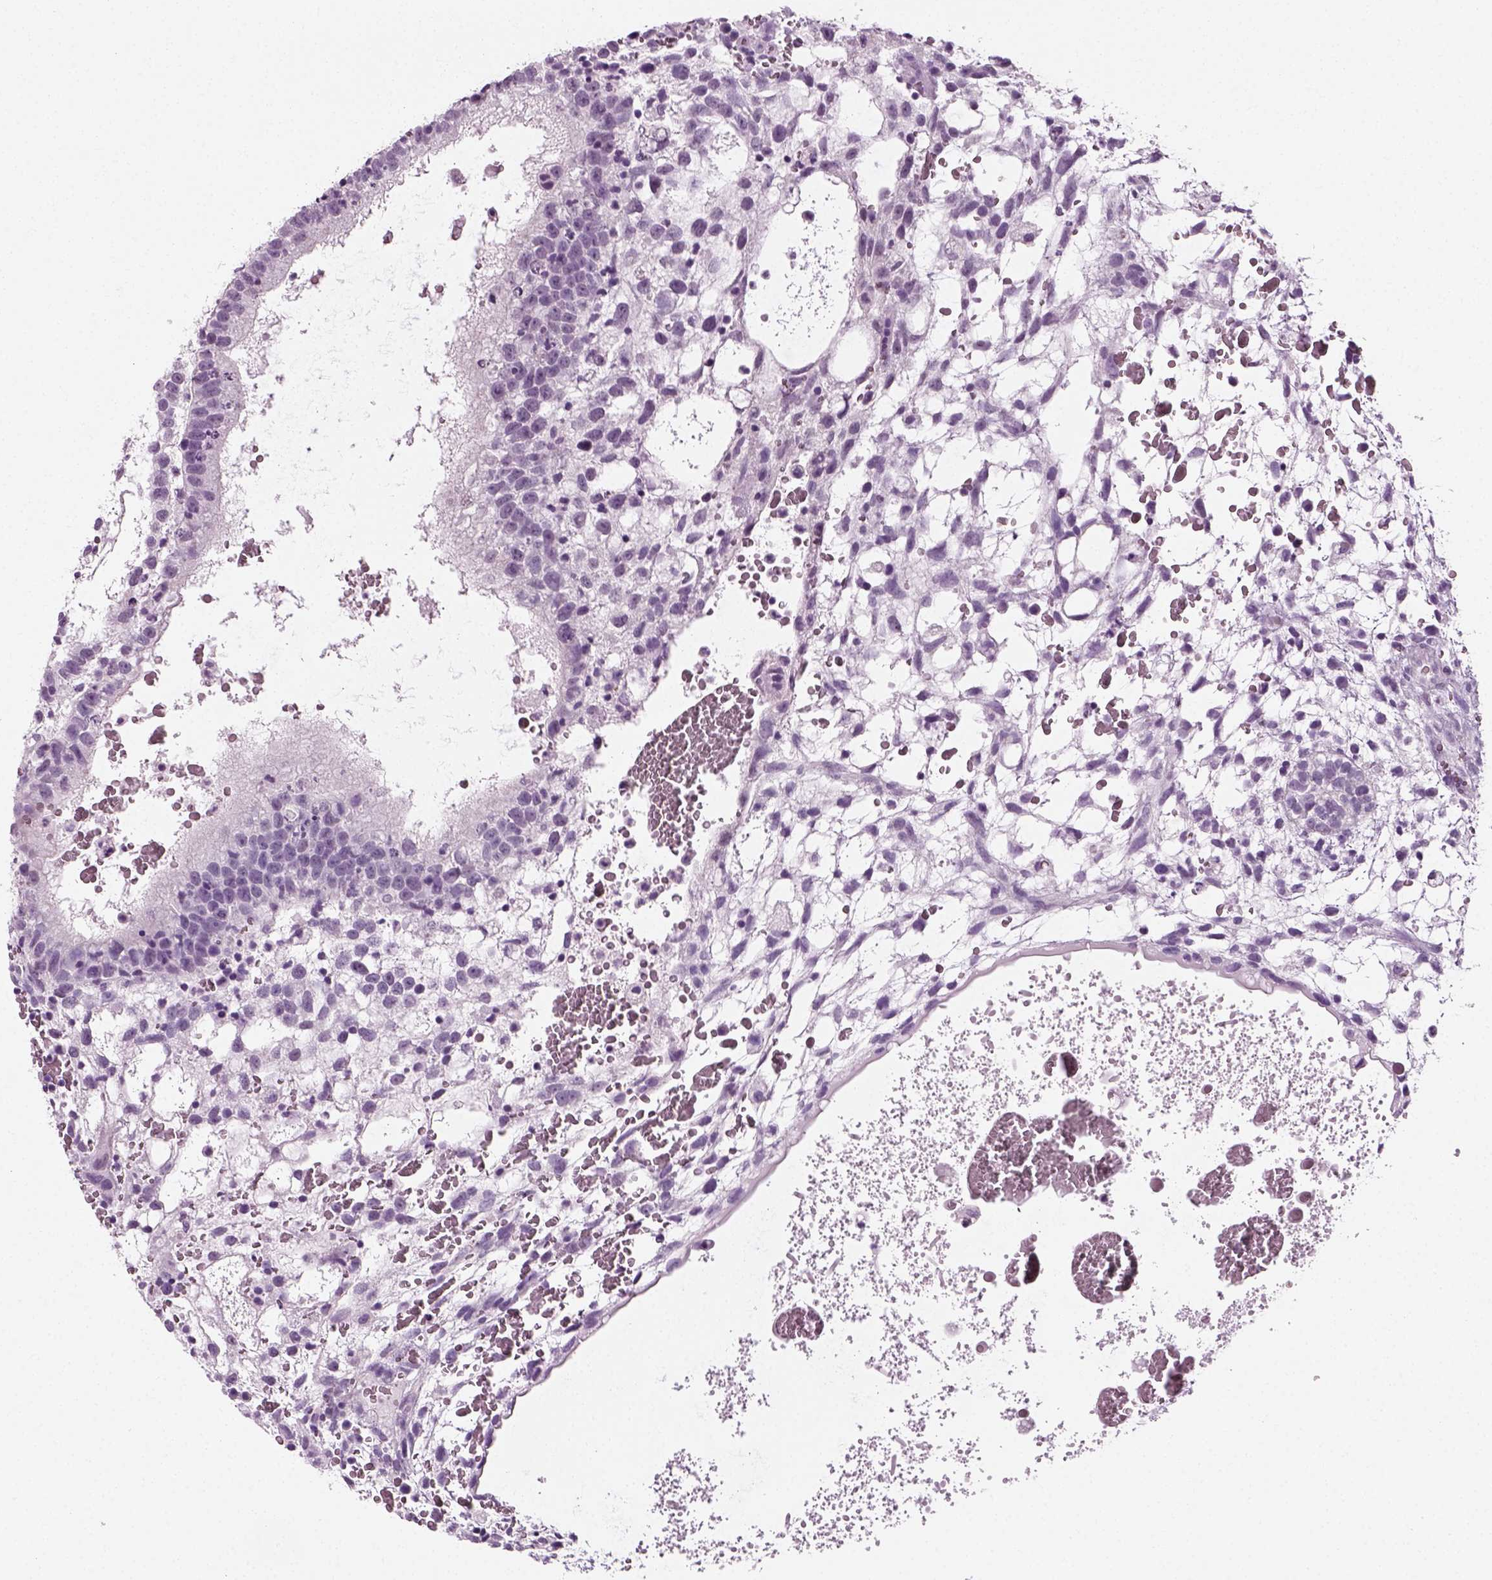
{"staining": {"intensity": "negative", "quantity": "none", "location": "none"}, "tissue": "testis cancer", "cell_type": "Tumor cells", "image_type": "cancer", "snomed": [{"axis": "morphology", "description": "Normal tissue, NOS"}, {"axis": "morphology", "description": "Carcinoma, Embryonal, NOS"}, {"axis": "topography", "description": "Testis"}], "caption": "A histopathology image of human testis cancer (embryonal carcinoma) is negative for staining in tumor cells. (DAB immunohistochemistry (IHC) visualized using brightfield microscopy, high magnification).", "gene": "SPATA31E1", "patient": {"sex": "male", "age": 32}}